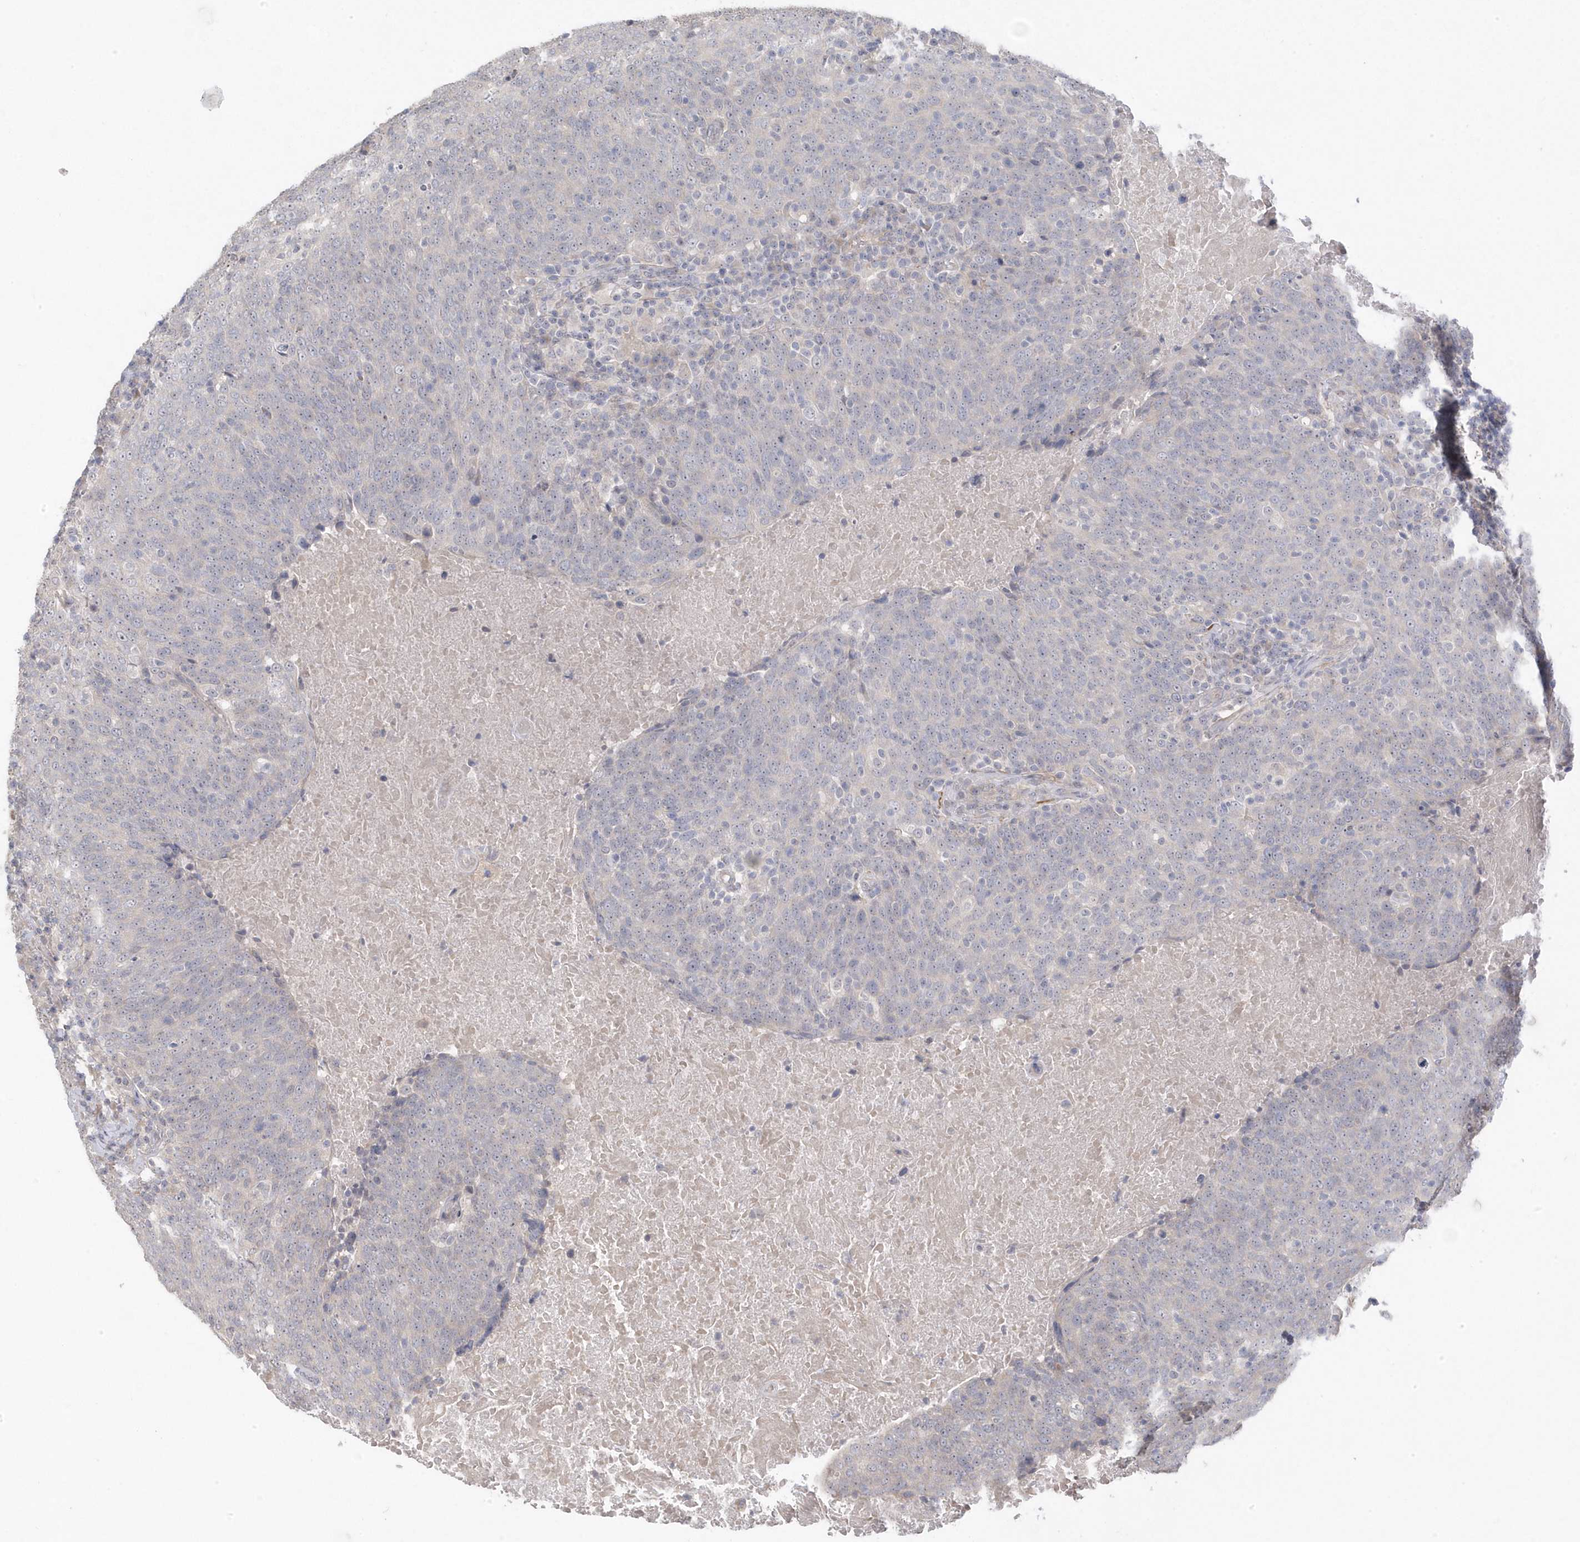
{"staining": {"intensity": "negative", "quantity": "none", "location": "none"}, "tissue": "head and neck cancer", "cell_type": "Tumor cells", "image_type": "cancer", "snomed": [{"axis": "morphology", "description": "Squamous cell carcinoma, NOS"}, {"axis": "morphology", "description": "Squamous cell carcinoma, metastatic, NOS"}, {"axis": "topography", "description": "Lymph node"}, {"axis": "topography", "description": "Head-Neck"}], "caption": "This image is of head and neck squamous cell carcinoma stained with immunohistochemistry (IHC) to label a protein in brown with the nuclei are counter-stained blue. There is no staining in tumor cells. (Stains: DAB (3,3'-diaminobenzidine) immunohistochemistry (IHC) with hematoxylin counter stain, Microscopy: brightfield microscopy at high magnification).", "gene": "GTPBP6", "patient": {"sex": "male", "age": 62}}